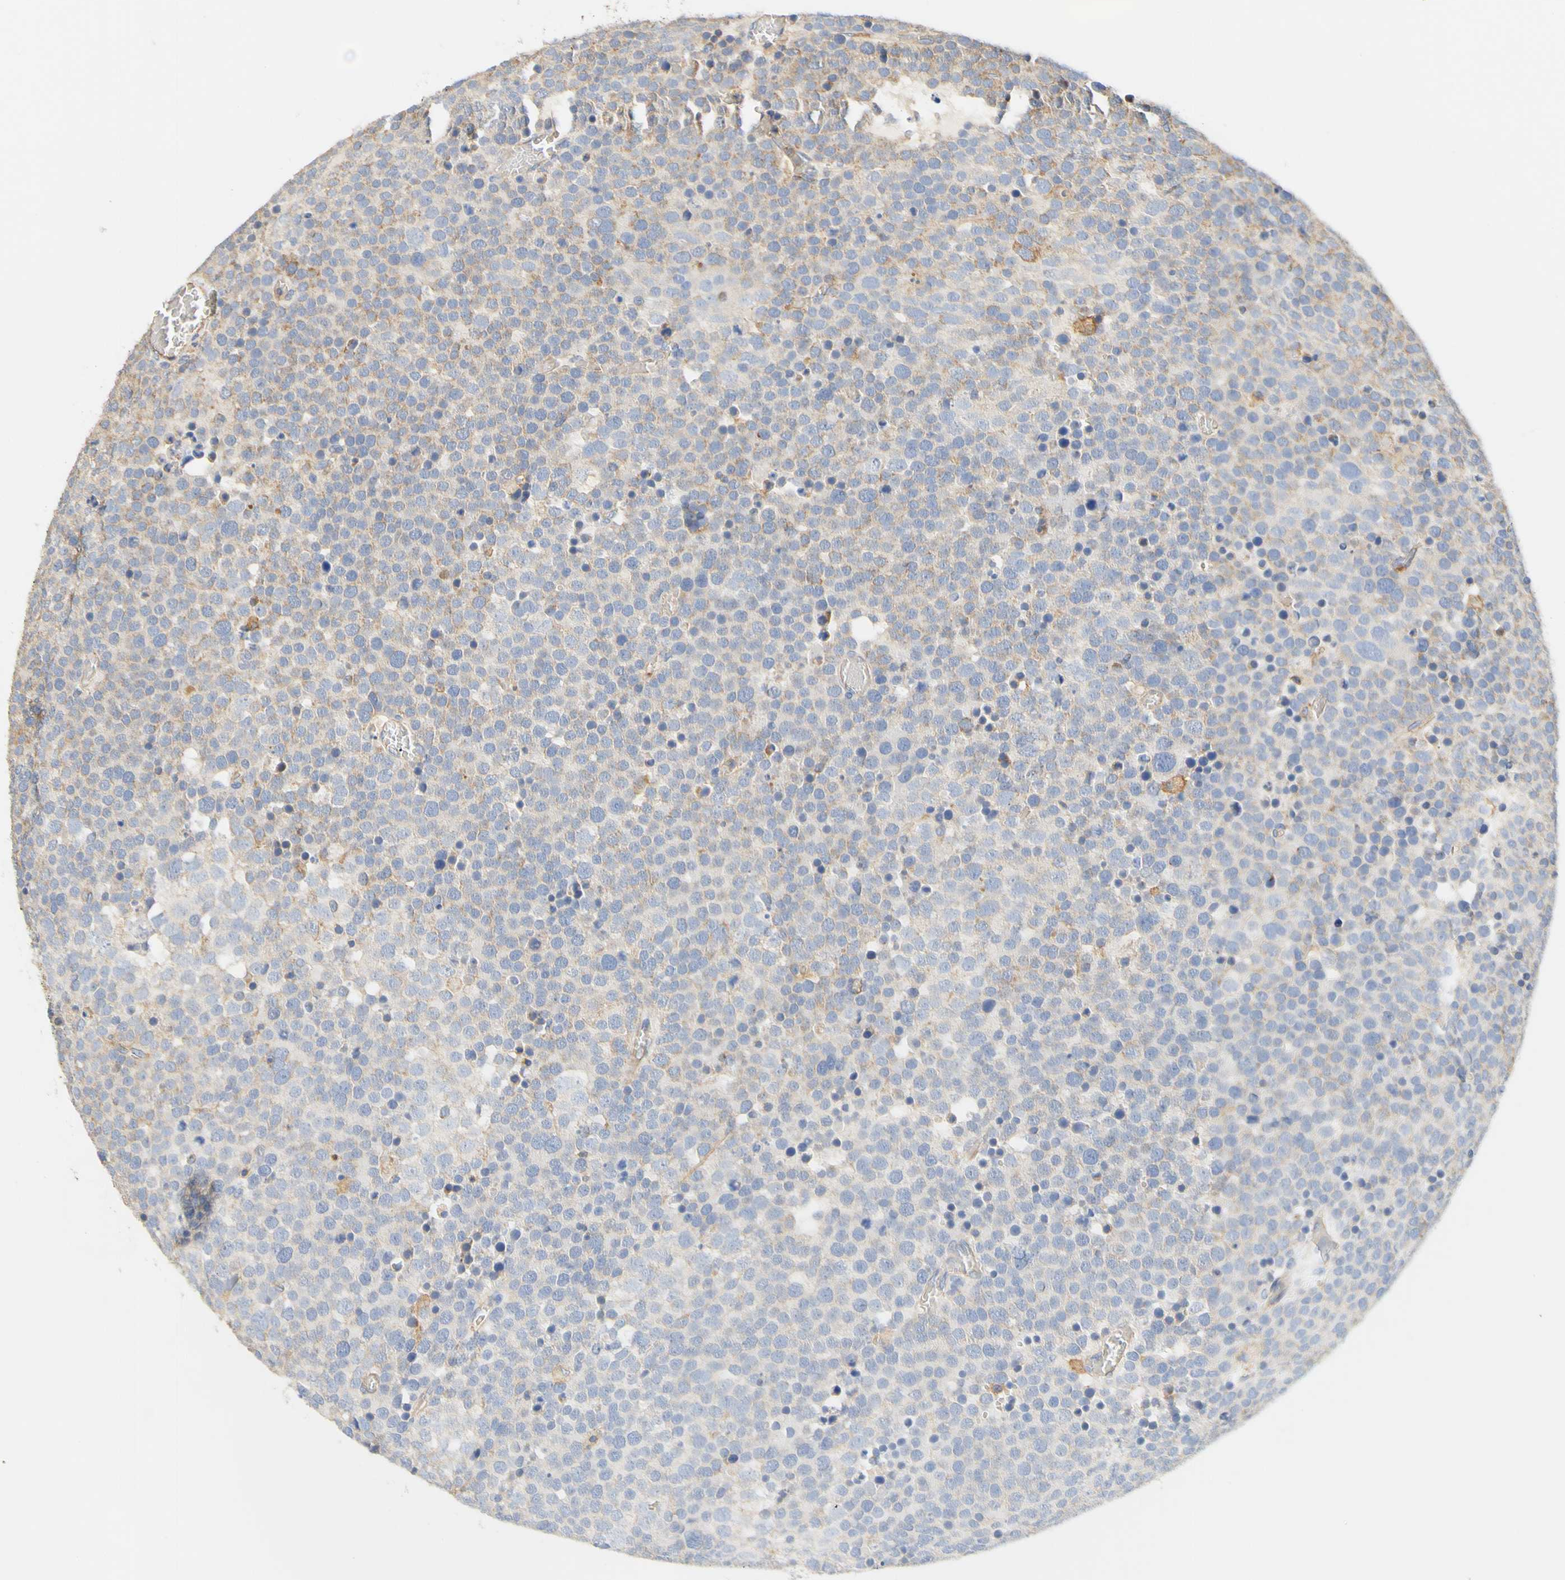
{"staining": {"intensity": "moderate", "quantity": "<25%", "location": "cytoplasmic/membranous"}, "tissue": "testis cancer", "cell_type": "Tumor cells", "image_type": "cancer", "snomed": [{"axis": "morphology", "description": "Seminoma, NOS"}, {"axis": "topography", "description": "Testis"}], "caption": "Testis cancer tissue displays moderate cytoplasmic/membranous staining in approximately <25% of tumor cells, visualized by immunohistochemistry.", "gene": "PCDH7", "patient": {"sex": "male", "age": 71}}